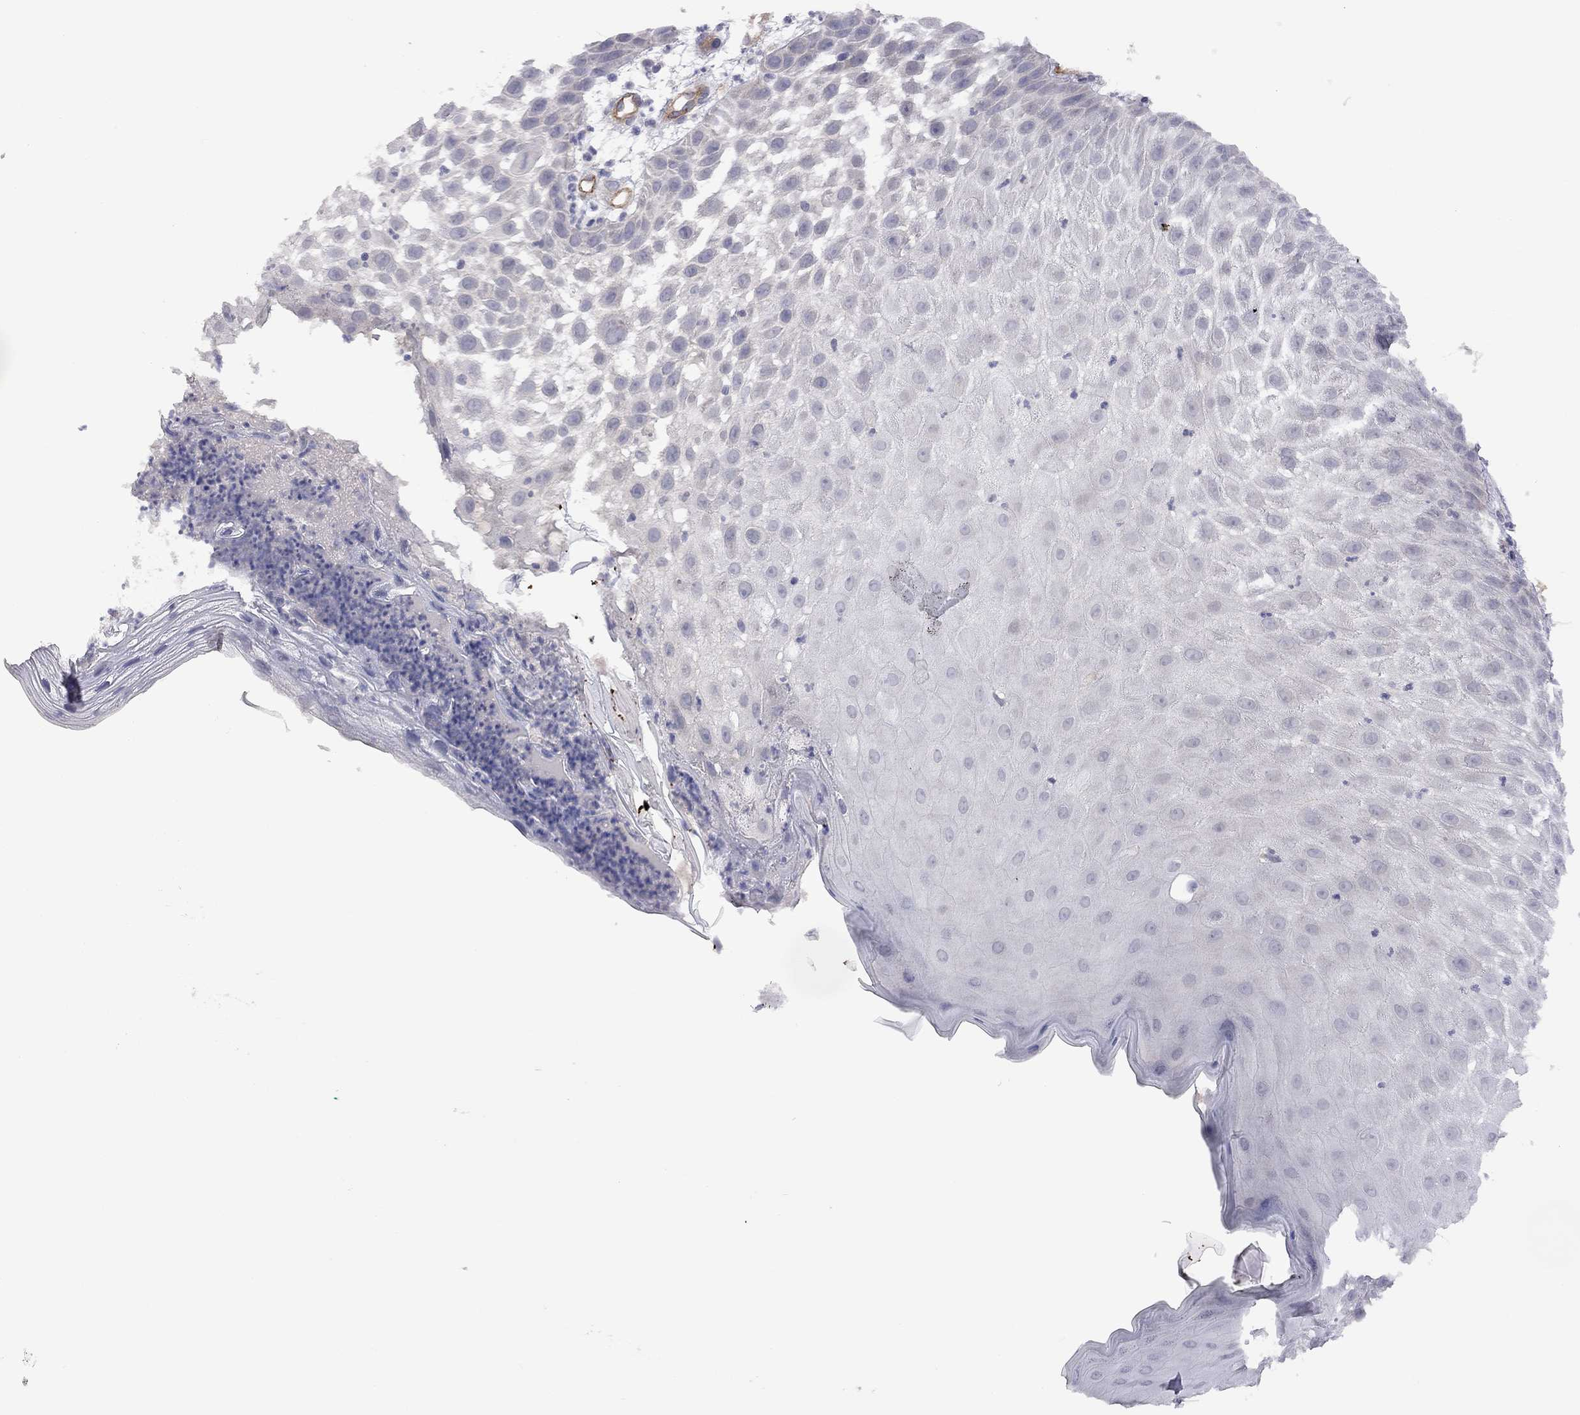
{"staining": {"intensity": "negative", "quantity": "none", "location": "none"}, "tissue": "skin cancer", "cell_type": "Tumor cells", "image_type": "cancer", "snomed": [{"axis": "morphology", "description": "Normal tissue, NOS"}, {"axis": "morphology", "description": "Squamous cell carcinoma, NOS"}, {"axis": "topography", "description": "Skin"}], "caption": "Skin squamous cell carcinoma stained for a protein using immunohistochemistry exhibits no positivity tumor cells.", "gene": "EXOC3L2", "patient": {"sex": "male", "age": 79}}